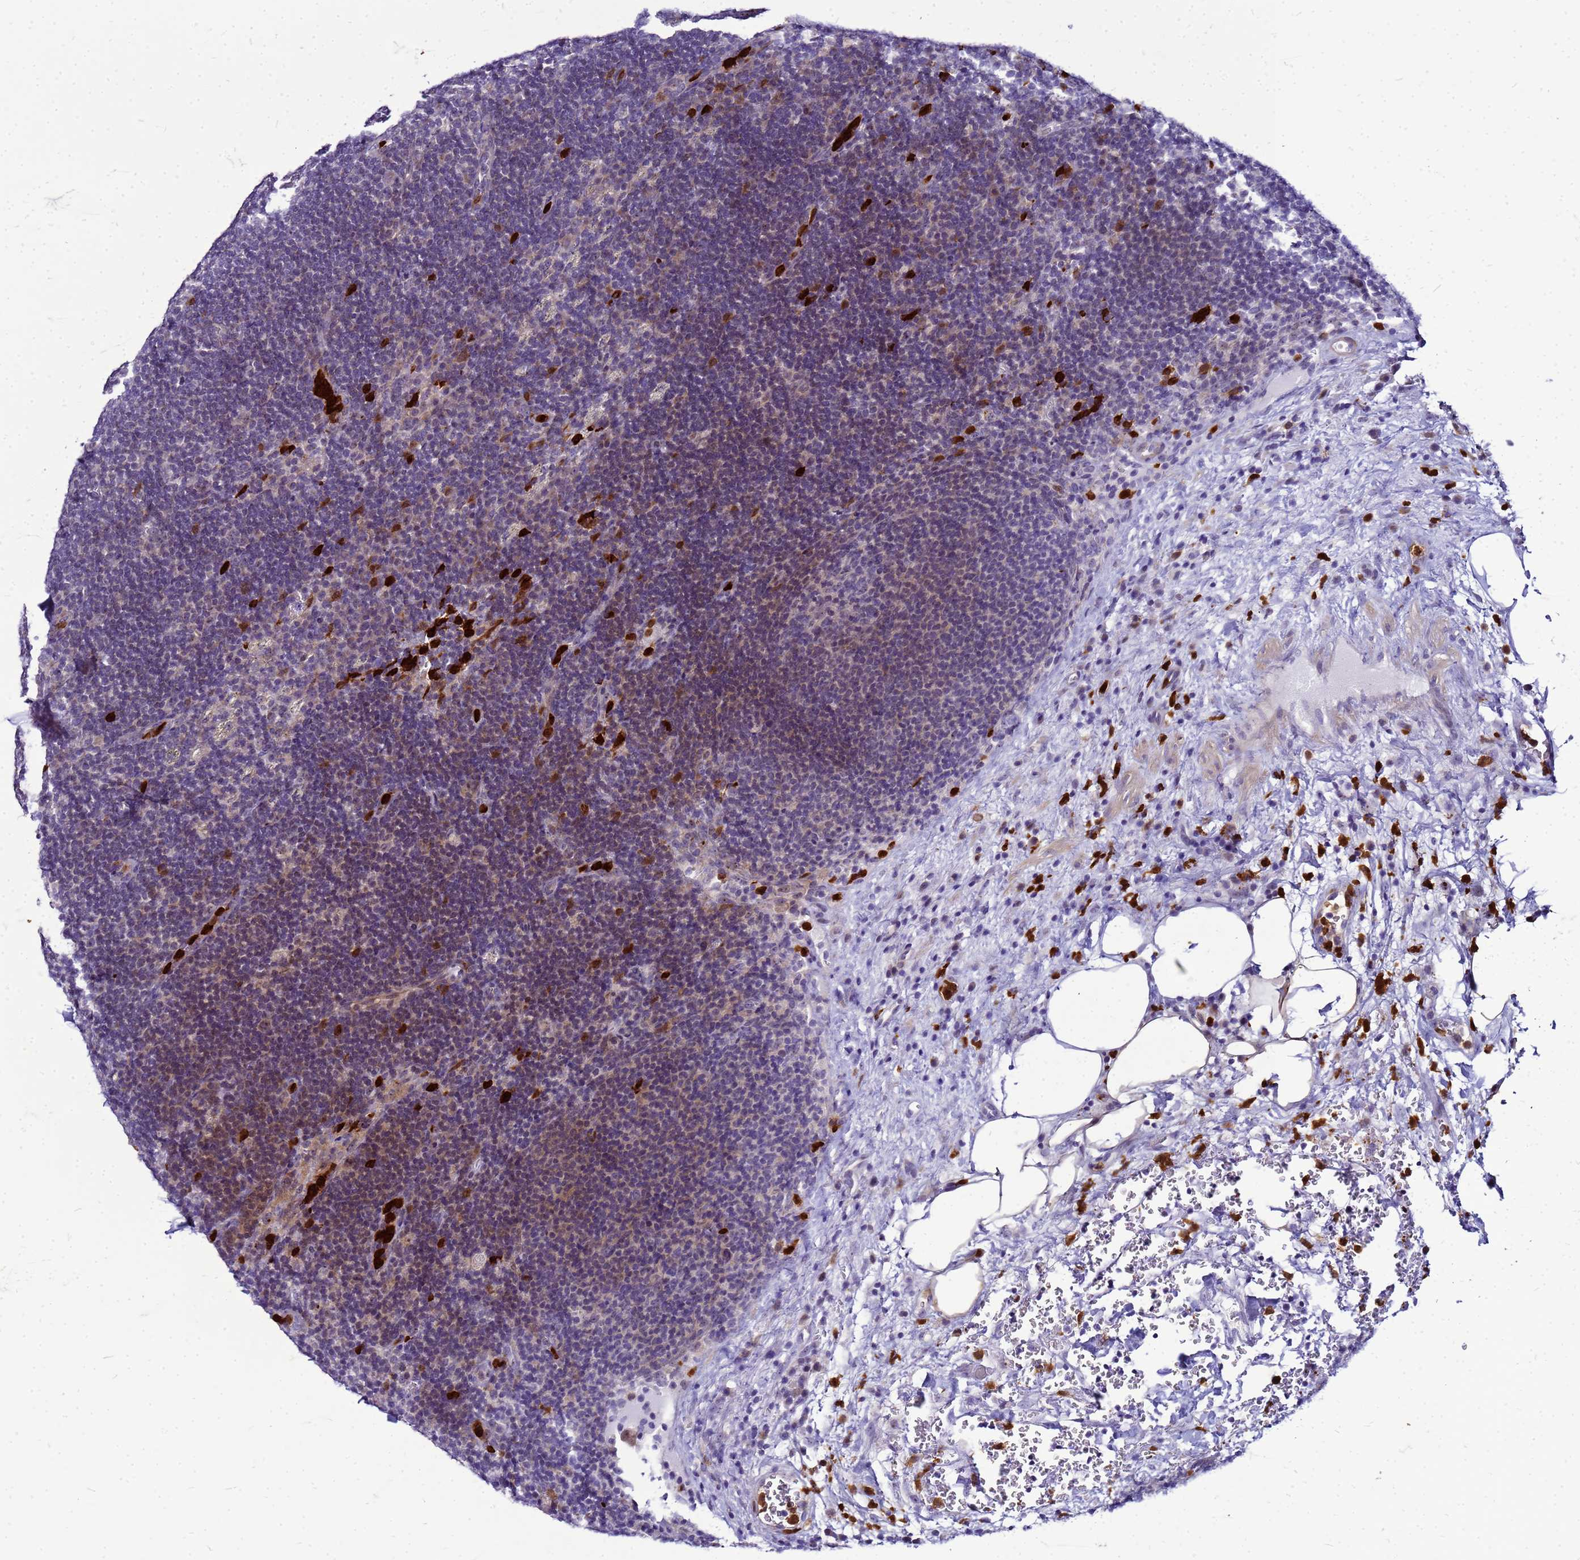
{"staining": {"intensity": "negative", "quantity": "none", "location": "none"}, "tissue": "lymph node", "cell_type": "Germinal center cells", "image_type": "normal", "snomed": [{"axis": "morphology", "description": "Normal tissue, NOS"}, {"axis": "topography", "description": "Lymph node"}], "caption": "The image displays no staining of germinal center cells in benign lymph node. Brightfield microscopy of IHC stained with DAB (3,3'-diaminobenzidine) (brown) and hematoxylin (blue), captured at high magnification.", "gene": "VPS4B", "patient": {"sex": "female", "age": 70}}